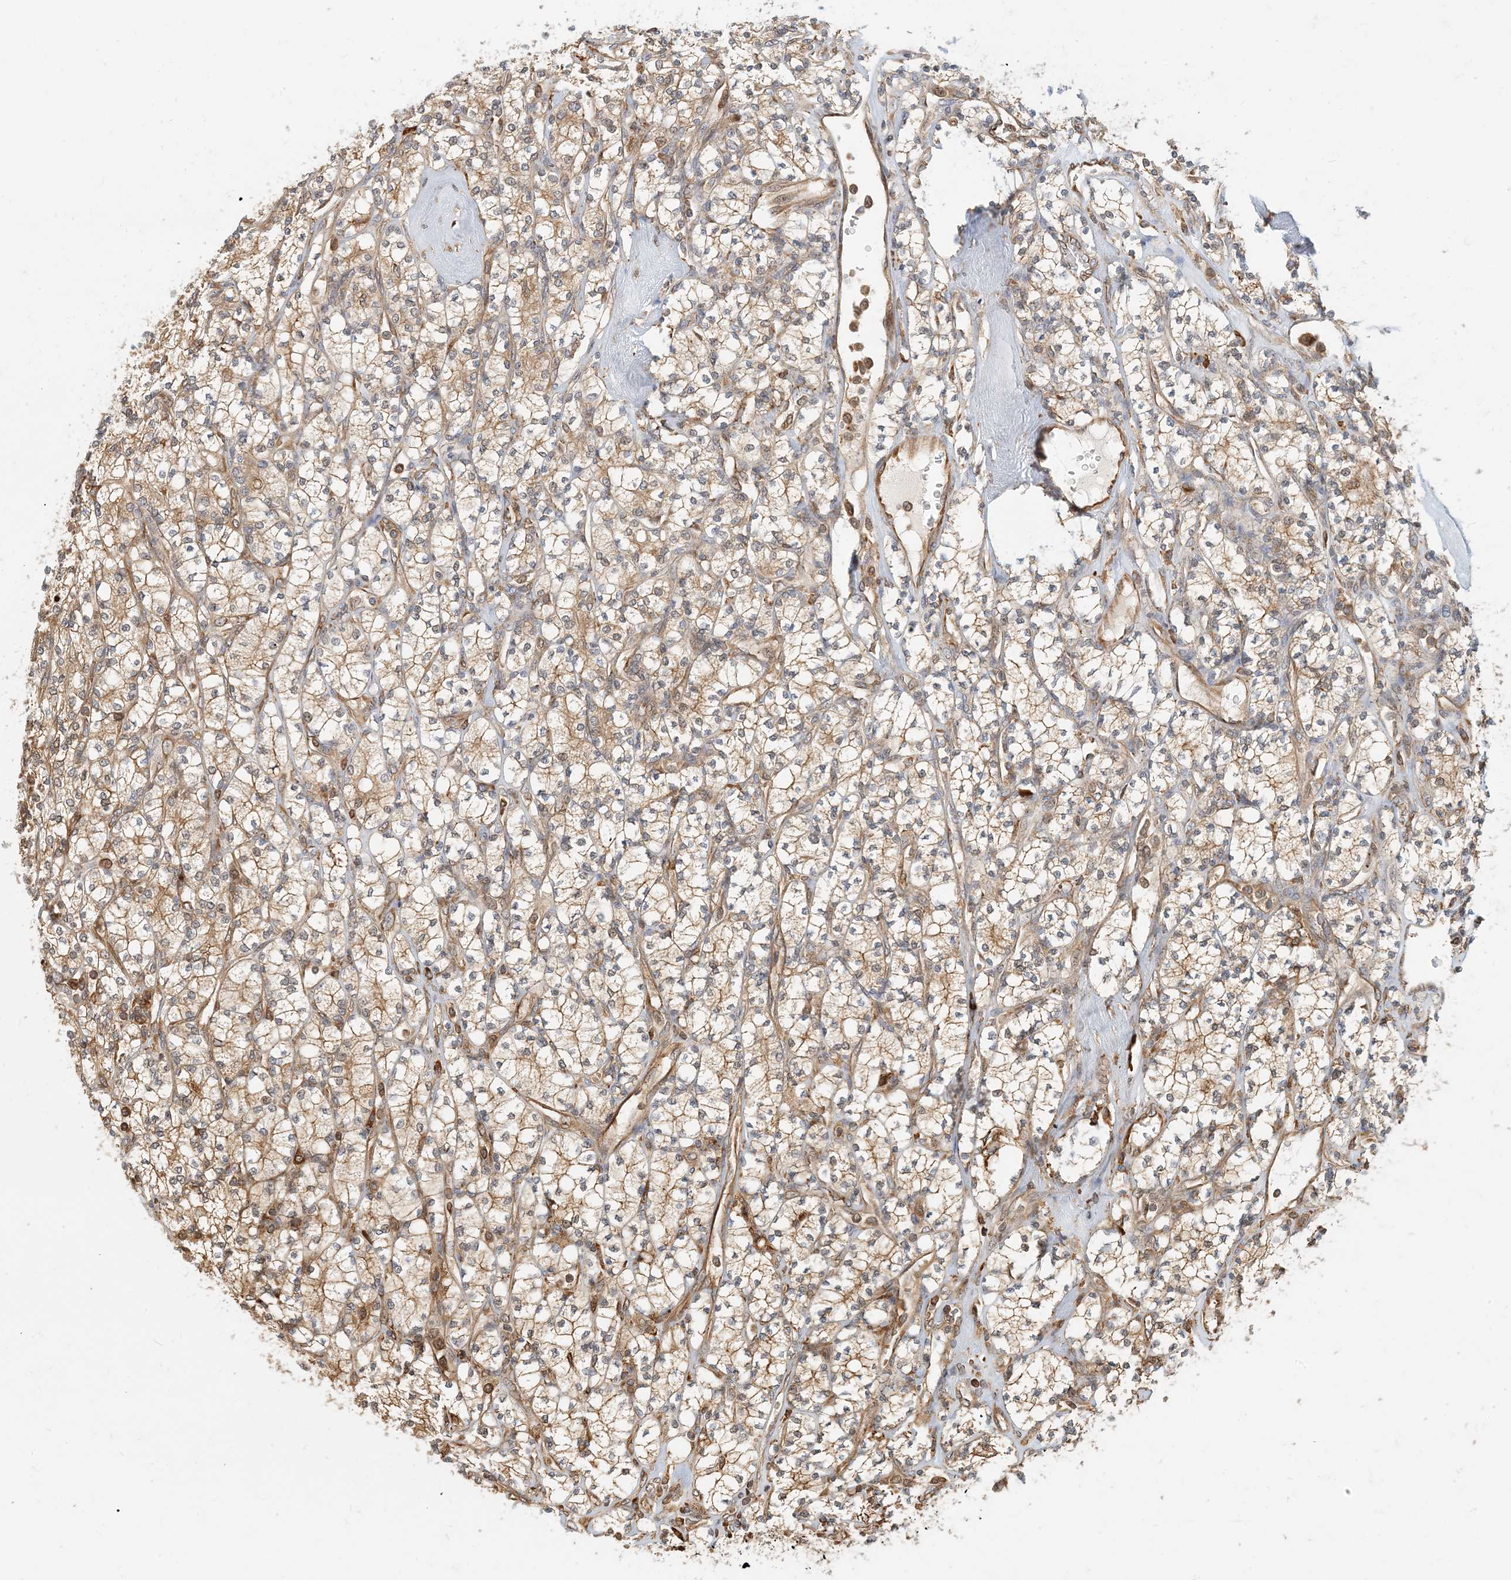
{"staining": {"intensity": "moderate", "quantity": ">75%", "location": "cytoplasmic/membranous"}, "tissue": "renal cancer", "cell_type": "Tumor cells", "image_type": "cancer", "snomed": [{"axis": "morphology", "description": "Adenocarcinoma, NOS"}, {"axis": "topography", "description": "Kidney"}], "caption": "DAB (3,3'-diaminobenzidine) immunohistochemical staining of human adenocarcinoma (renal) reveals moderate cytoplasmic/membranous protein staining in about >75% of tumor cells. Nuclei are stained in blue.", "gene": "HNMT", "patient": {"sex": "male", "age": 77}}